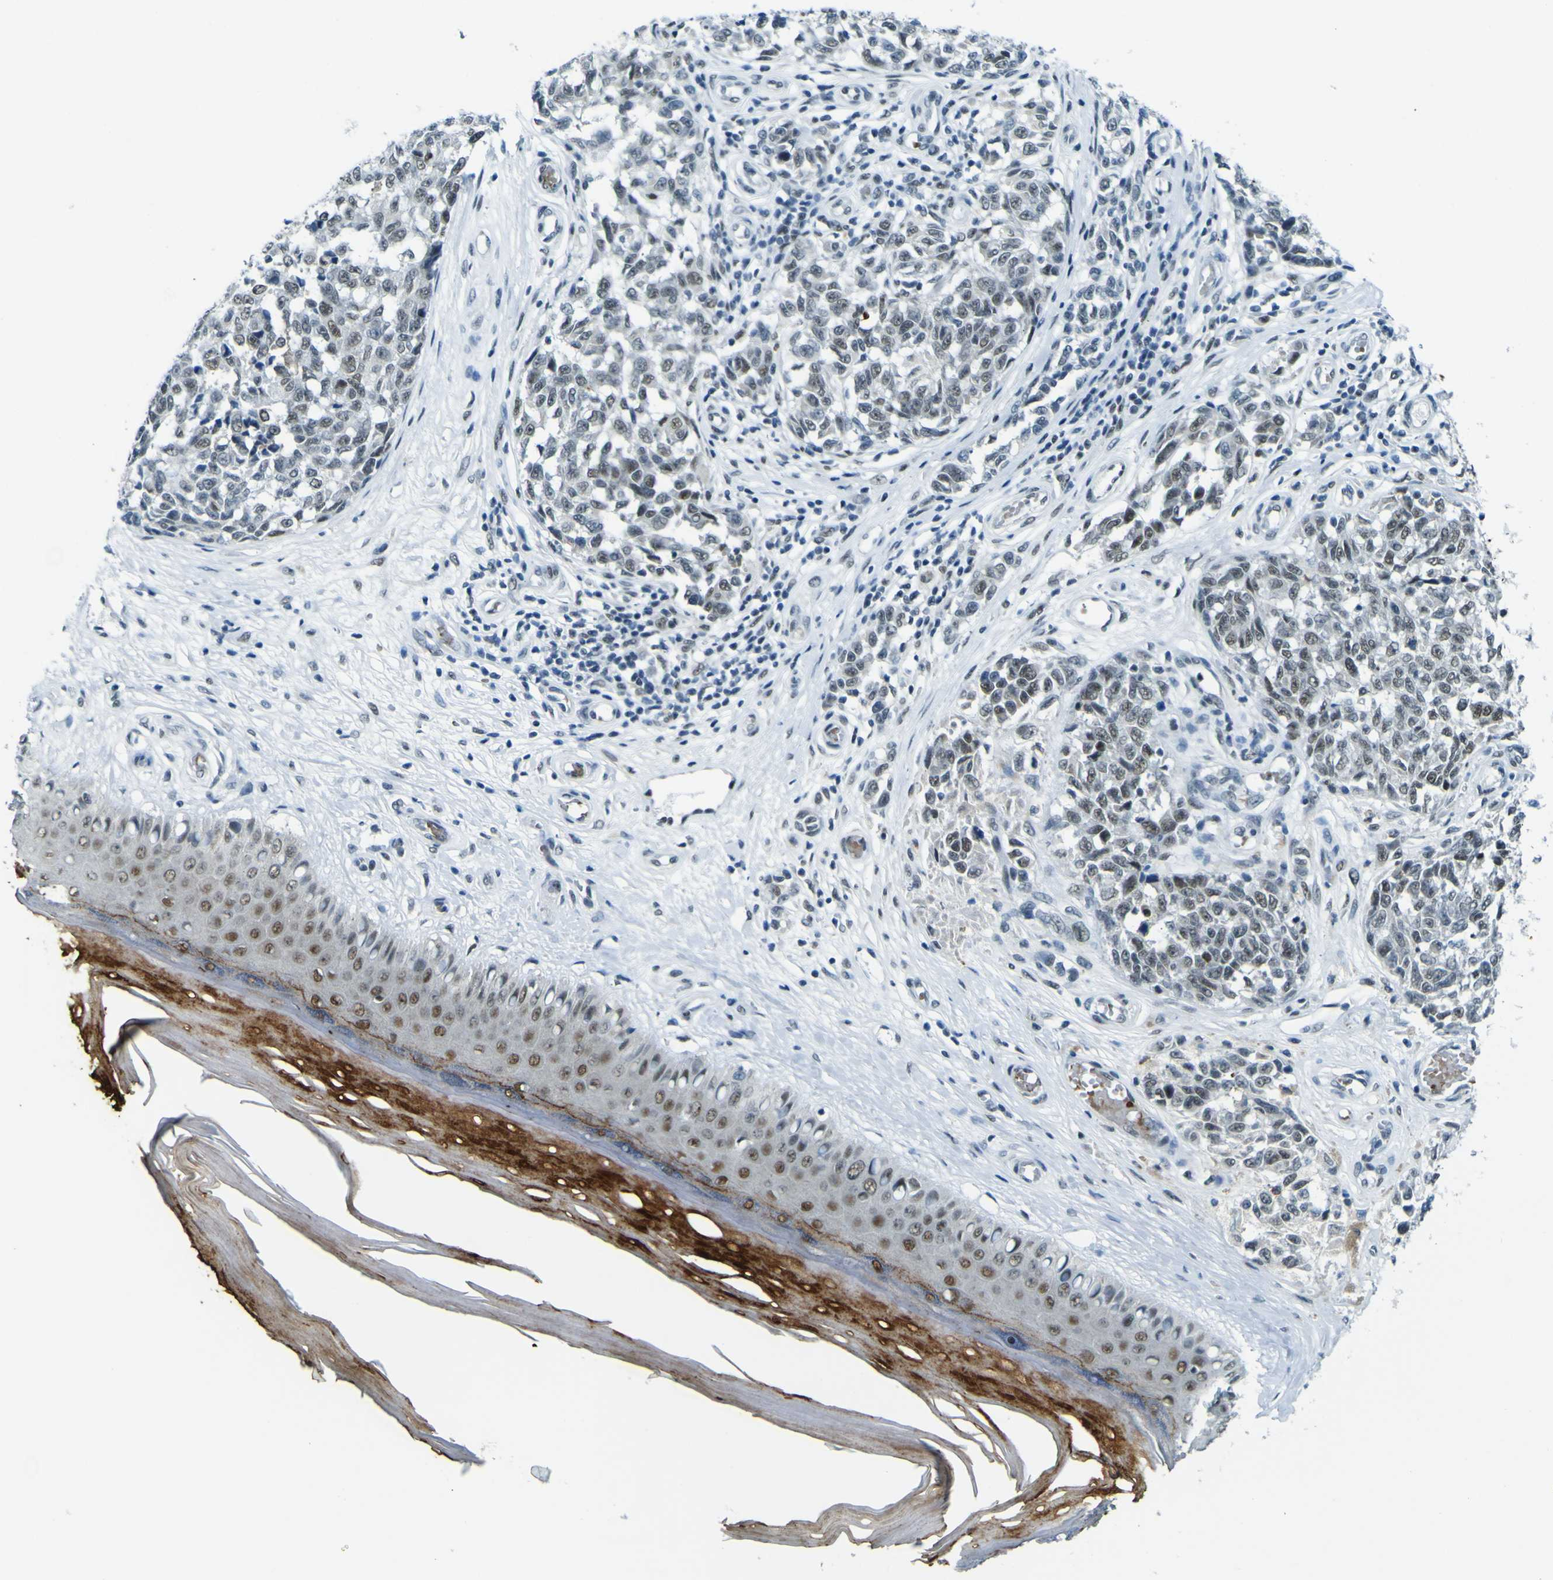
{"staining": {"intensity": "weak", "quantity": "<25%", "location": "nuclear"}, "tissue": "melanoma", "cell_type": "Tumor cells", "image_type": "cancer", "snomed": [{"axis": "morphology", "description": "Malignant melanoma, NOS"}, {"axis": "topography", "description": "Skin"}], "caption": "IHC image of neoplastic tissue: human malignant melanoma stained with DAB exhibits no significant protein expression in tumor cells. (DAB immunohistochemistry (IHC) visualized using brightfield microscopy, high magnification).", "gene": "CEBPG", "patient": {"sex": "female", "age": 64}}